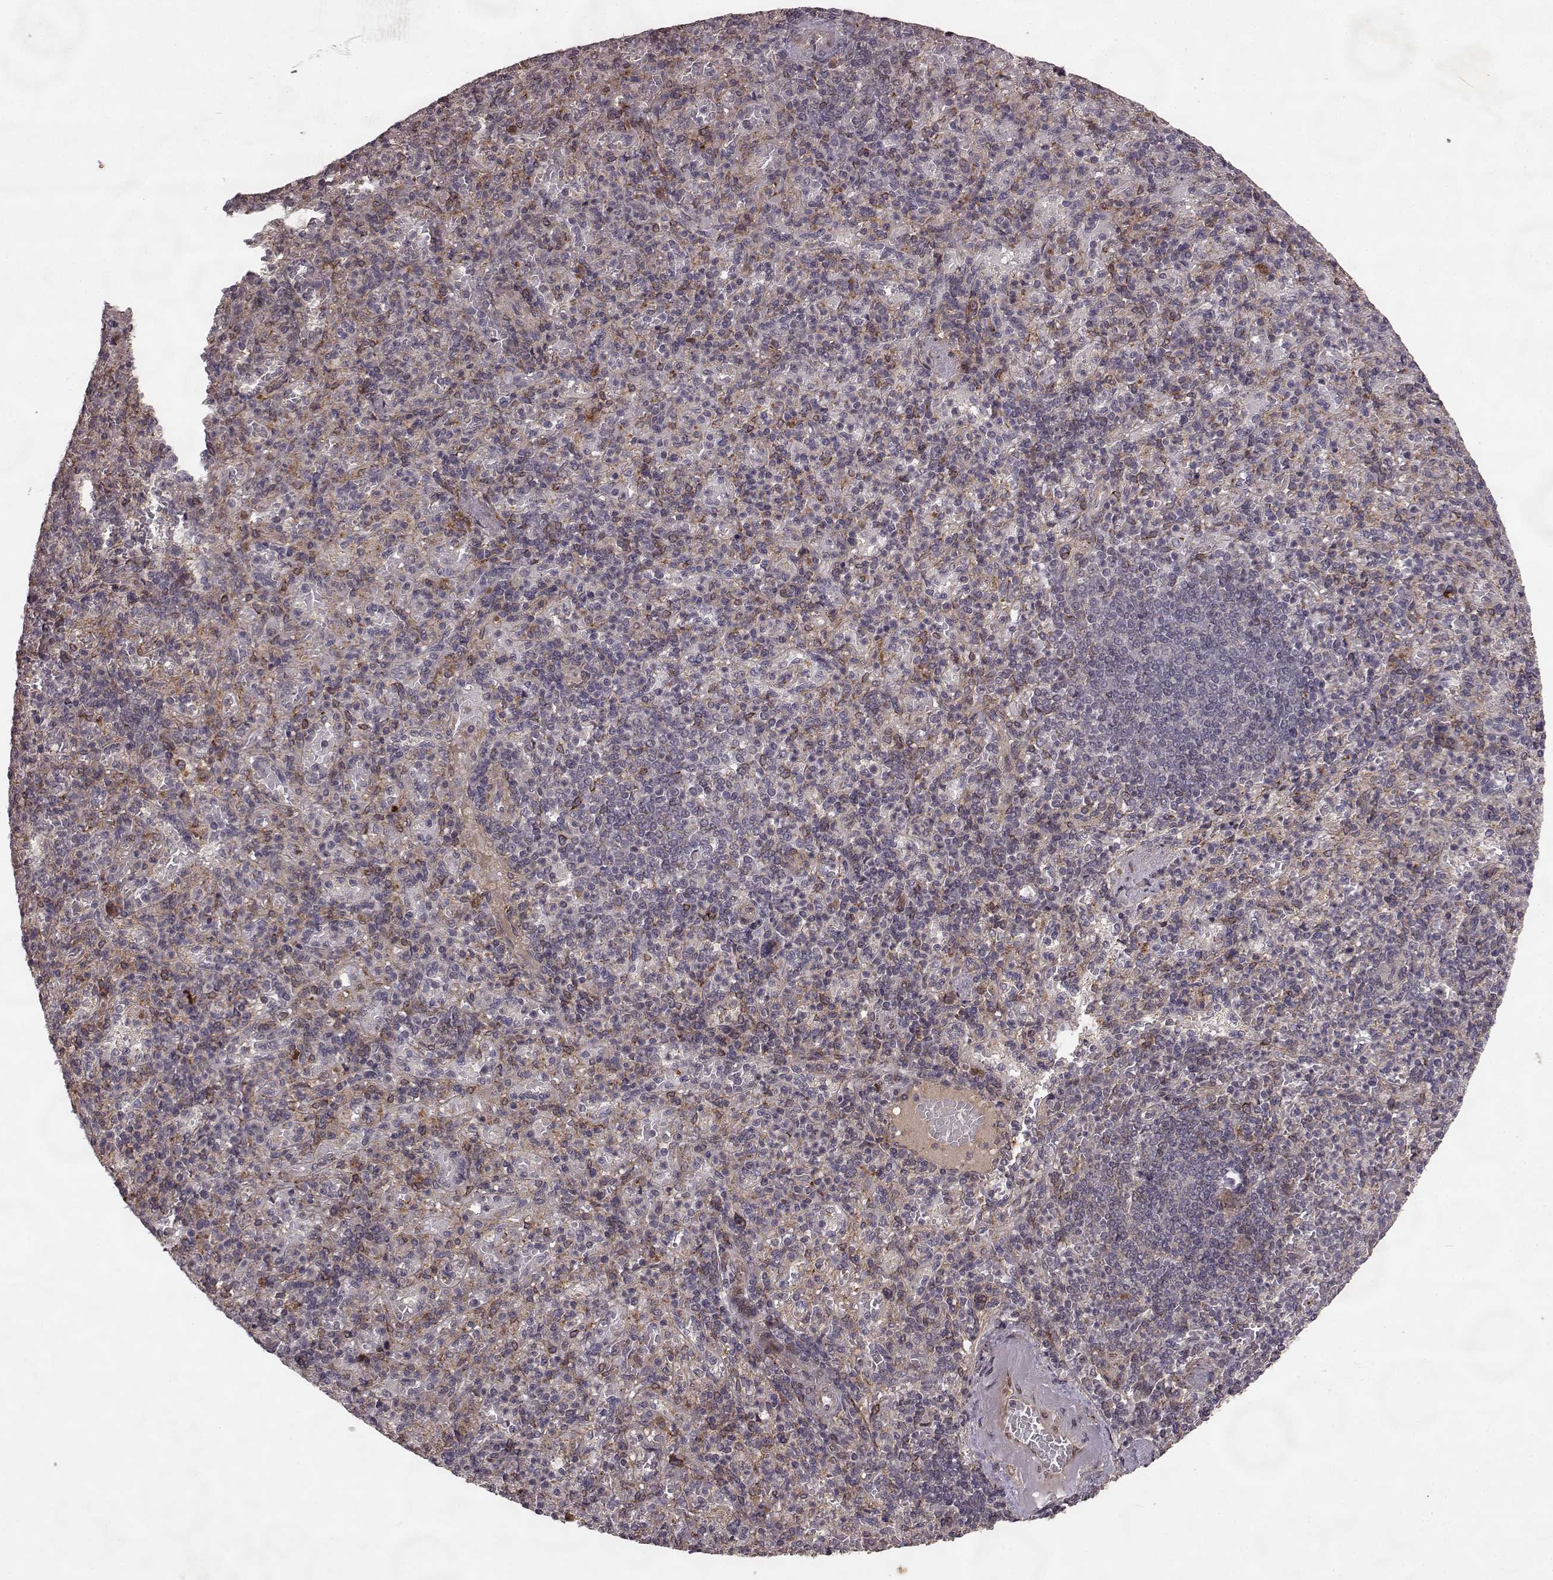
{"staining": {"intensity": "moderate", "quantity": "<25%", "location": "cytoplasmic/membranous"}, "tissue": "spleen", "cell_type": "Cells in red pulp", "image_type": "normal", "snomed": [{"axis": "morphology", "description": "Normal tissue, NOS"}, {"axis": "topography", "description": "Spleen"}], "caption": "A histopathology image showing moderate cytoplasmic/membranous staining in approximately <25% of cells in red pulp in benign spleen, as visualized by brown immunohistochemical staining.", "gene": "FSTL1", "patient": {"sex": "female", "age": 74}}